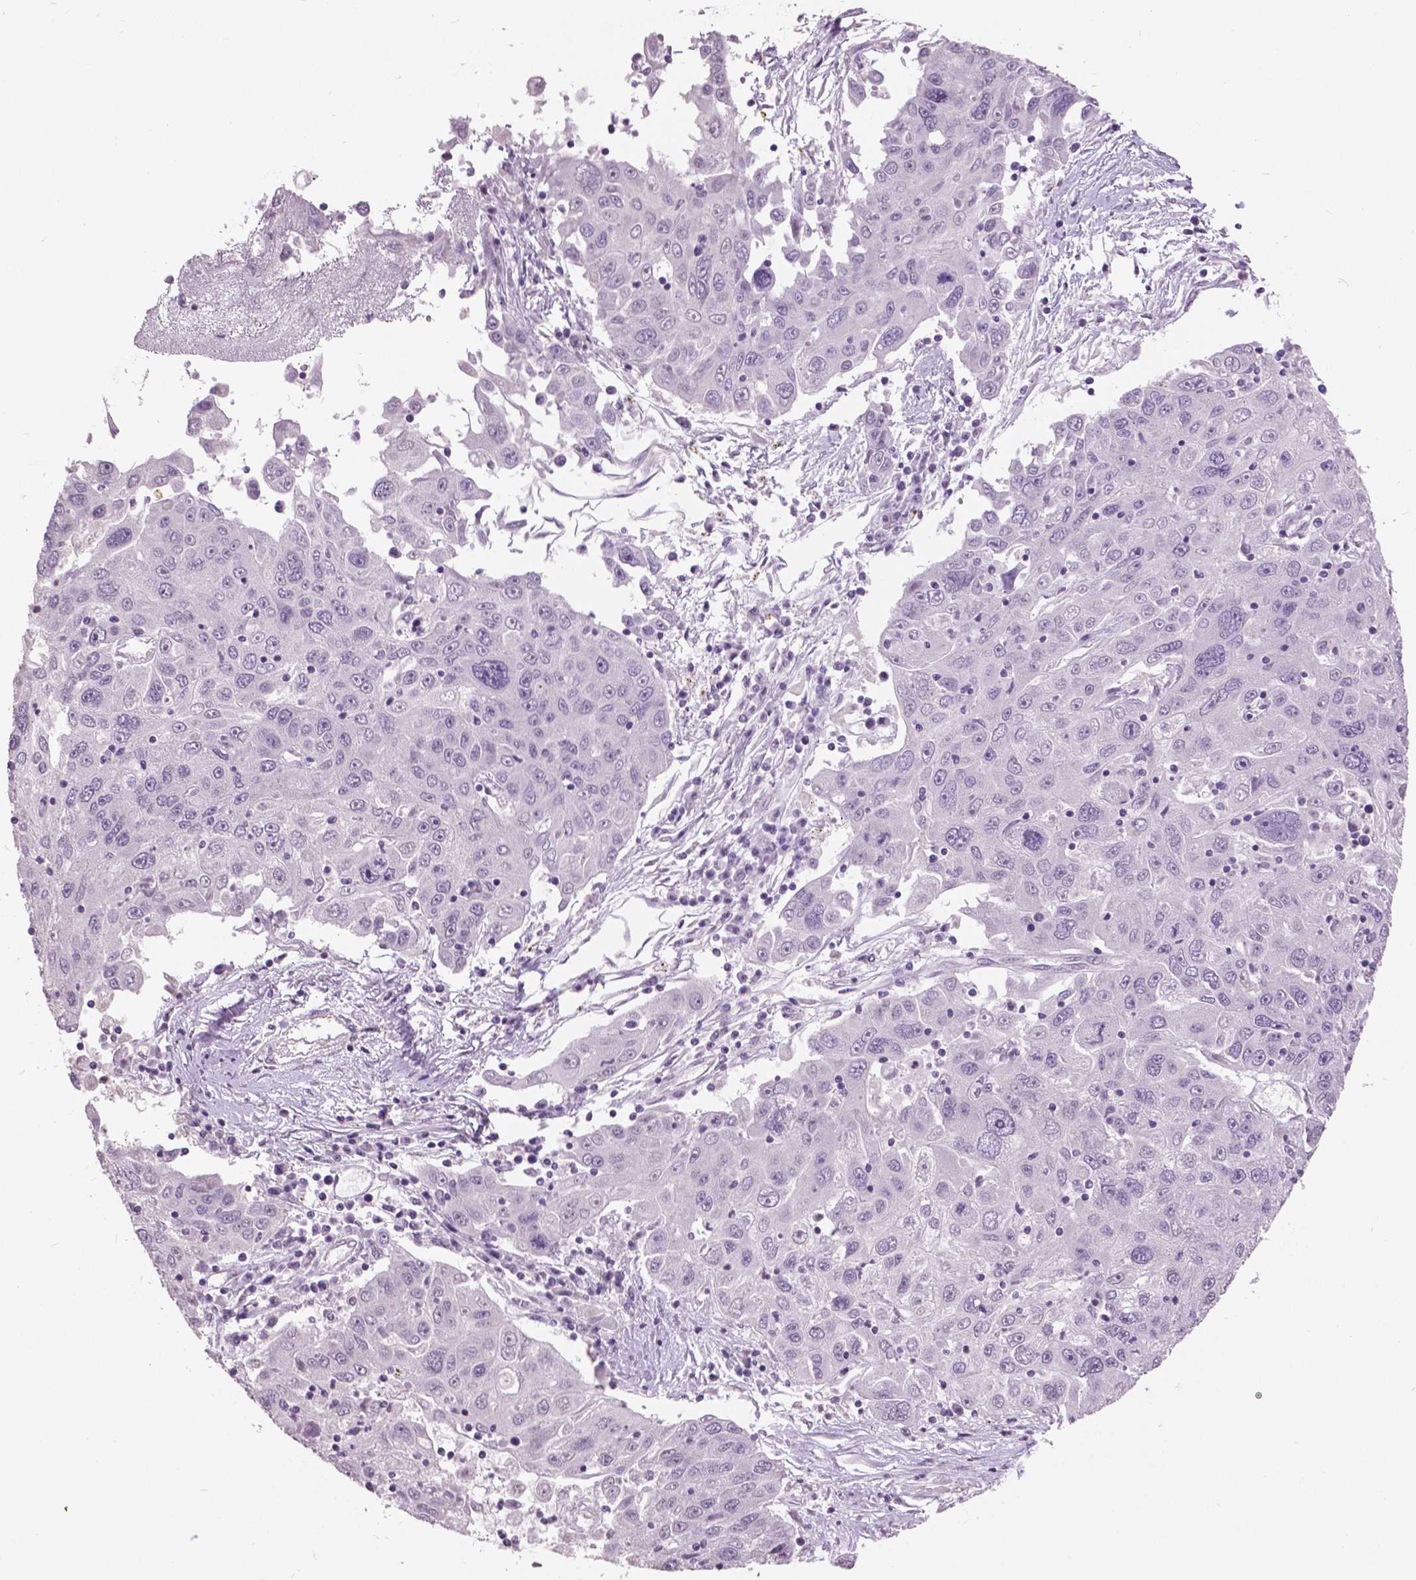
{"staining": {"intensity": "negative", "quantity": "none", "location": "none"}, "tissue": "stomach cancer", "cell_type": "Tumor cells", "image_type": "cancer", "snomed": [{"axis": "morphology", "description": "Adenocarcinoma, NOS"}, {"axis": "topography", "description": "Stomach"}], "caption": "Immunohistochemical staining of adenocarcinoma (stomach) demonstrates no significant positivity in tumor cells.", "gene": "GRIN2A", "patient": {"sex": "male", "age": 56}}